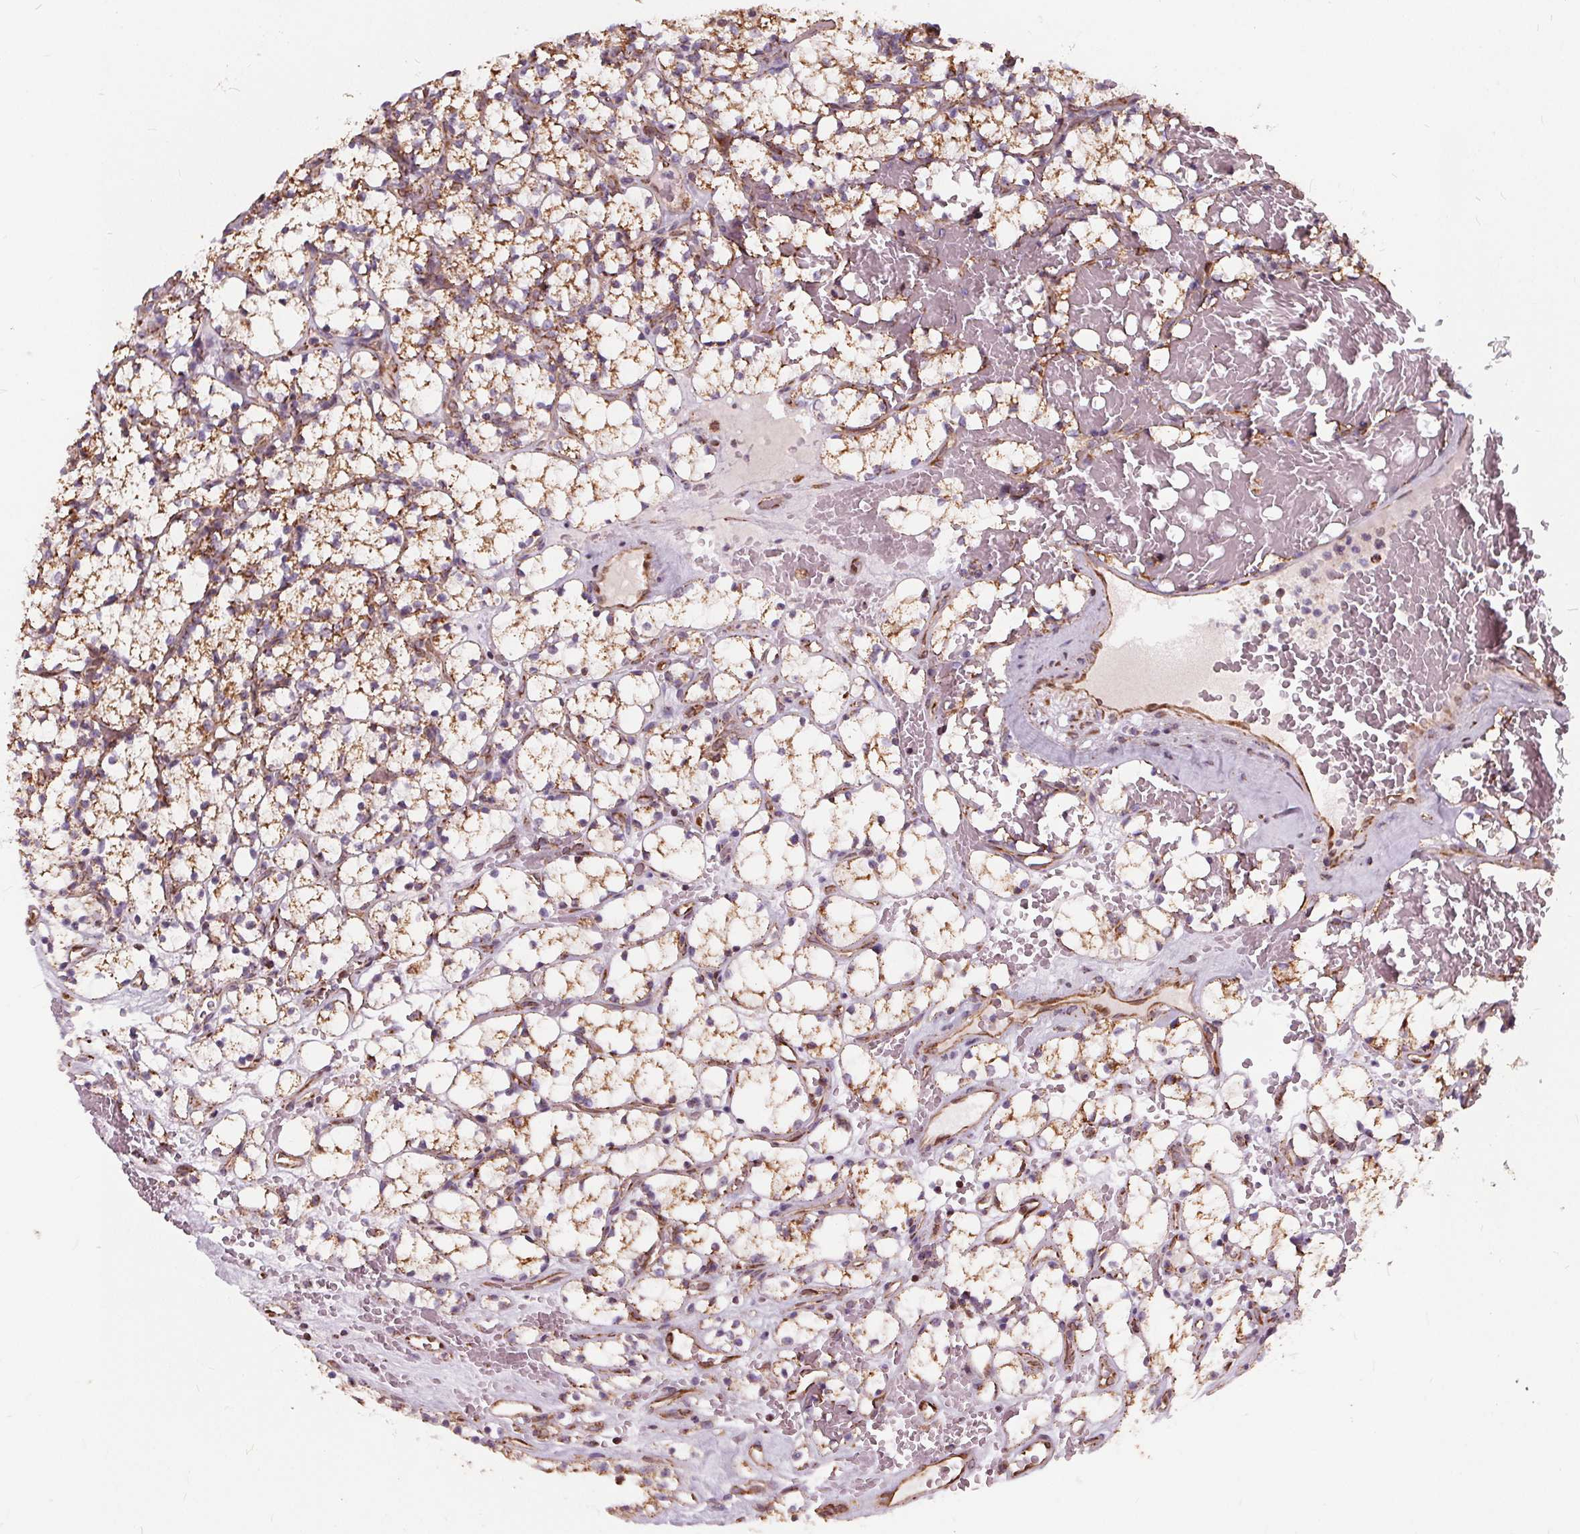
{"staining": {"intensity": "moderate", "quantity": ">75%", "location": "cytoplasmic/membranous"}, "tissue": "renal cancer", "cell_type": "Tumor cells", "image_type": "cancer", "snomed": [{"axis": "morphology", "description": "Adenocarcinoma, NOS"}, {"axis": "topography", "description": "Kidney"}], "caption": "Immunohistochemical staining of renal adenocarcinoma displays medium levels of moderate cytoplasmic/membranous protein expression in about >75% of tumor cells. (brown staining indicates protein expression, while blue staining denotes nuclei).", "gene": "PLSCR3", "patient": {"sex": "female", "age": 69}}